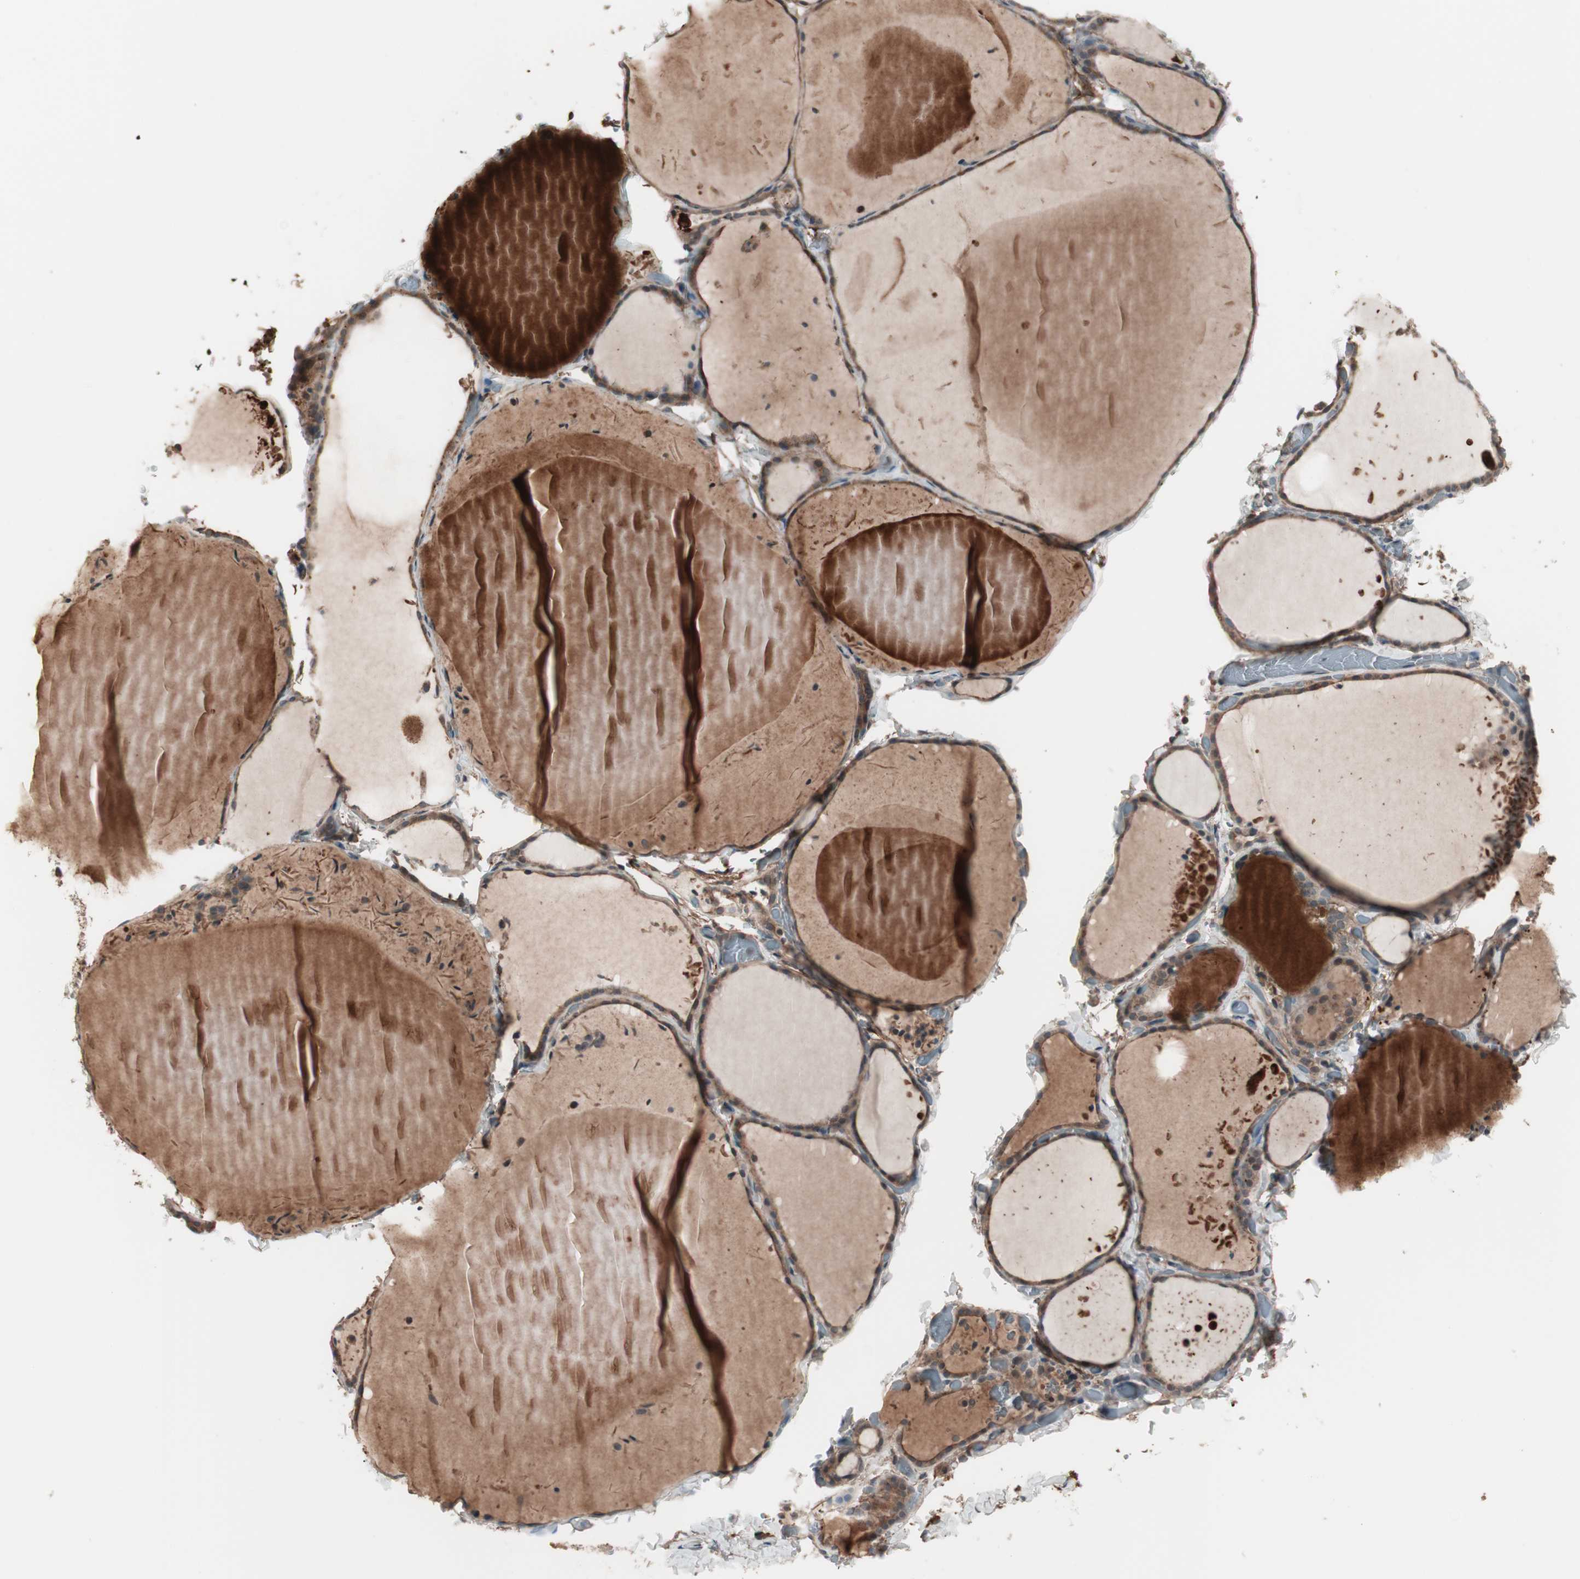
{"staining": {"intensity": "moderate", "quantity": ">75%", "location": "cytoplasmic/membranous"}, "tissue": "thyroid gland", "cell_type": "Glandular cells", "image_type": "normal", "snomed": [{"axis": "morphology", "description": "Normal tissue, NOS"}, {"axis": "topography", "description": "Thyroid gland"}], "caption": "Immunohistochemistry photomicrograph of unremarkable thyroid gland stained for a protein (brown), which demonstrates medium levels of moderate cytoplasmic/membranous positivity in approximately >75% of glandular cells.", "gene": "TFPI", "patient": {"sex": "female", "age": 22}}